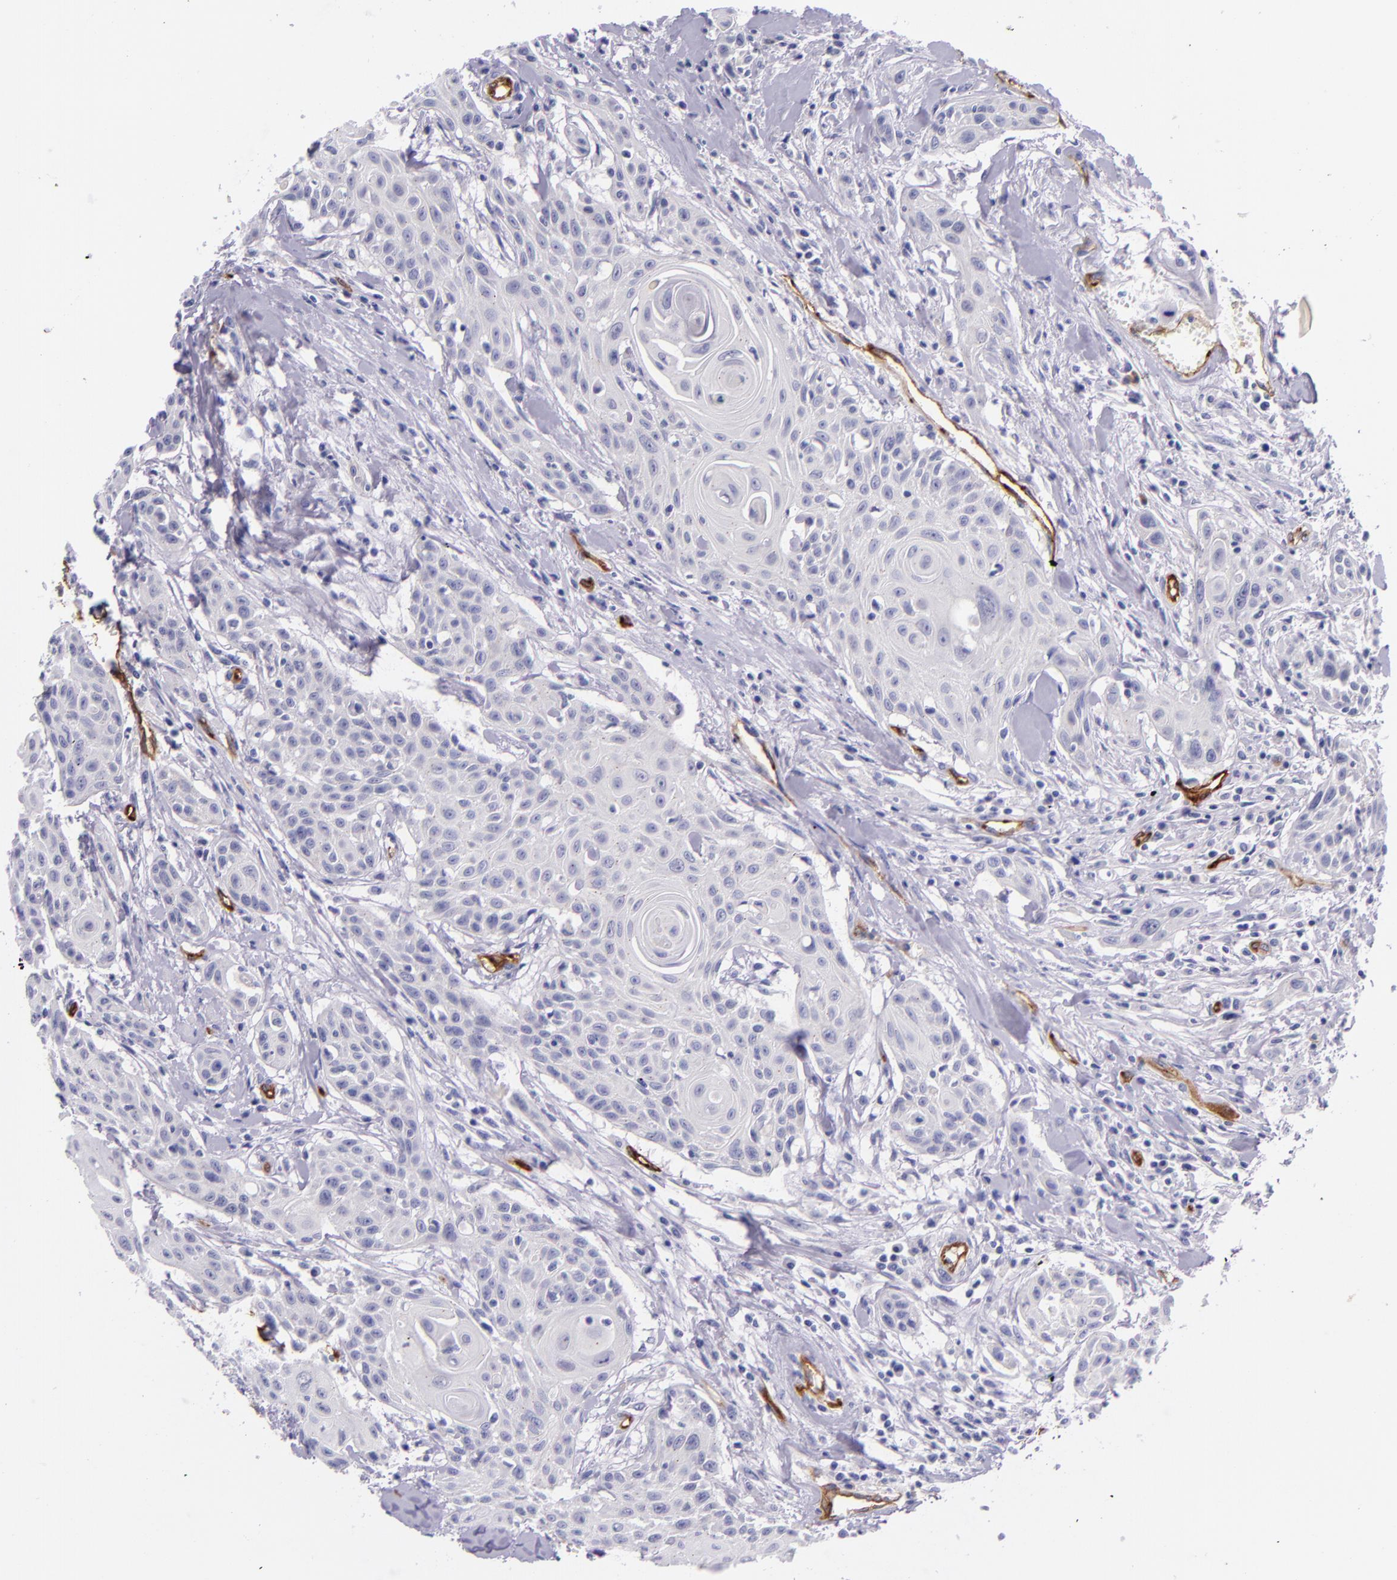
{"staining": {"intensity": "negative", "quantity": "none", "location": "none"}, "tissue": "head and neck cancer", "cell_type": "Tumor cells", "image_type": "cancer", "snomed": [{"axis": "morphology", "description": "Squamous cell carcinoma, NOS"}, {"axis": "morphology", "description": "Squamous cell carcinoma, metastatic, NOS"}, {"axis": "topography", "description": "Lymph node"}, {"axis": "topography", "description": "Salivary gland"}, {"axis": "topography", "description": "Head-Neck"}], "caption": "Protein analysis of metastatic squamous cell carcinoma (head and neck) displays no significant positivity in tumor cells.", "gene": "NOS3", "patient": {"sex": "female", "age": 74}}